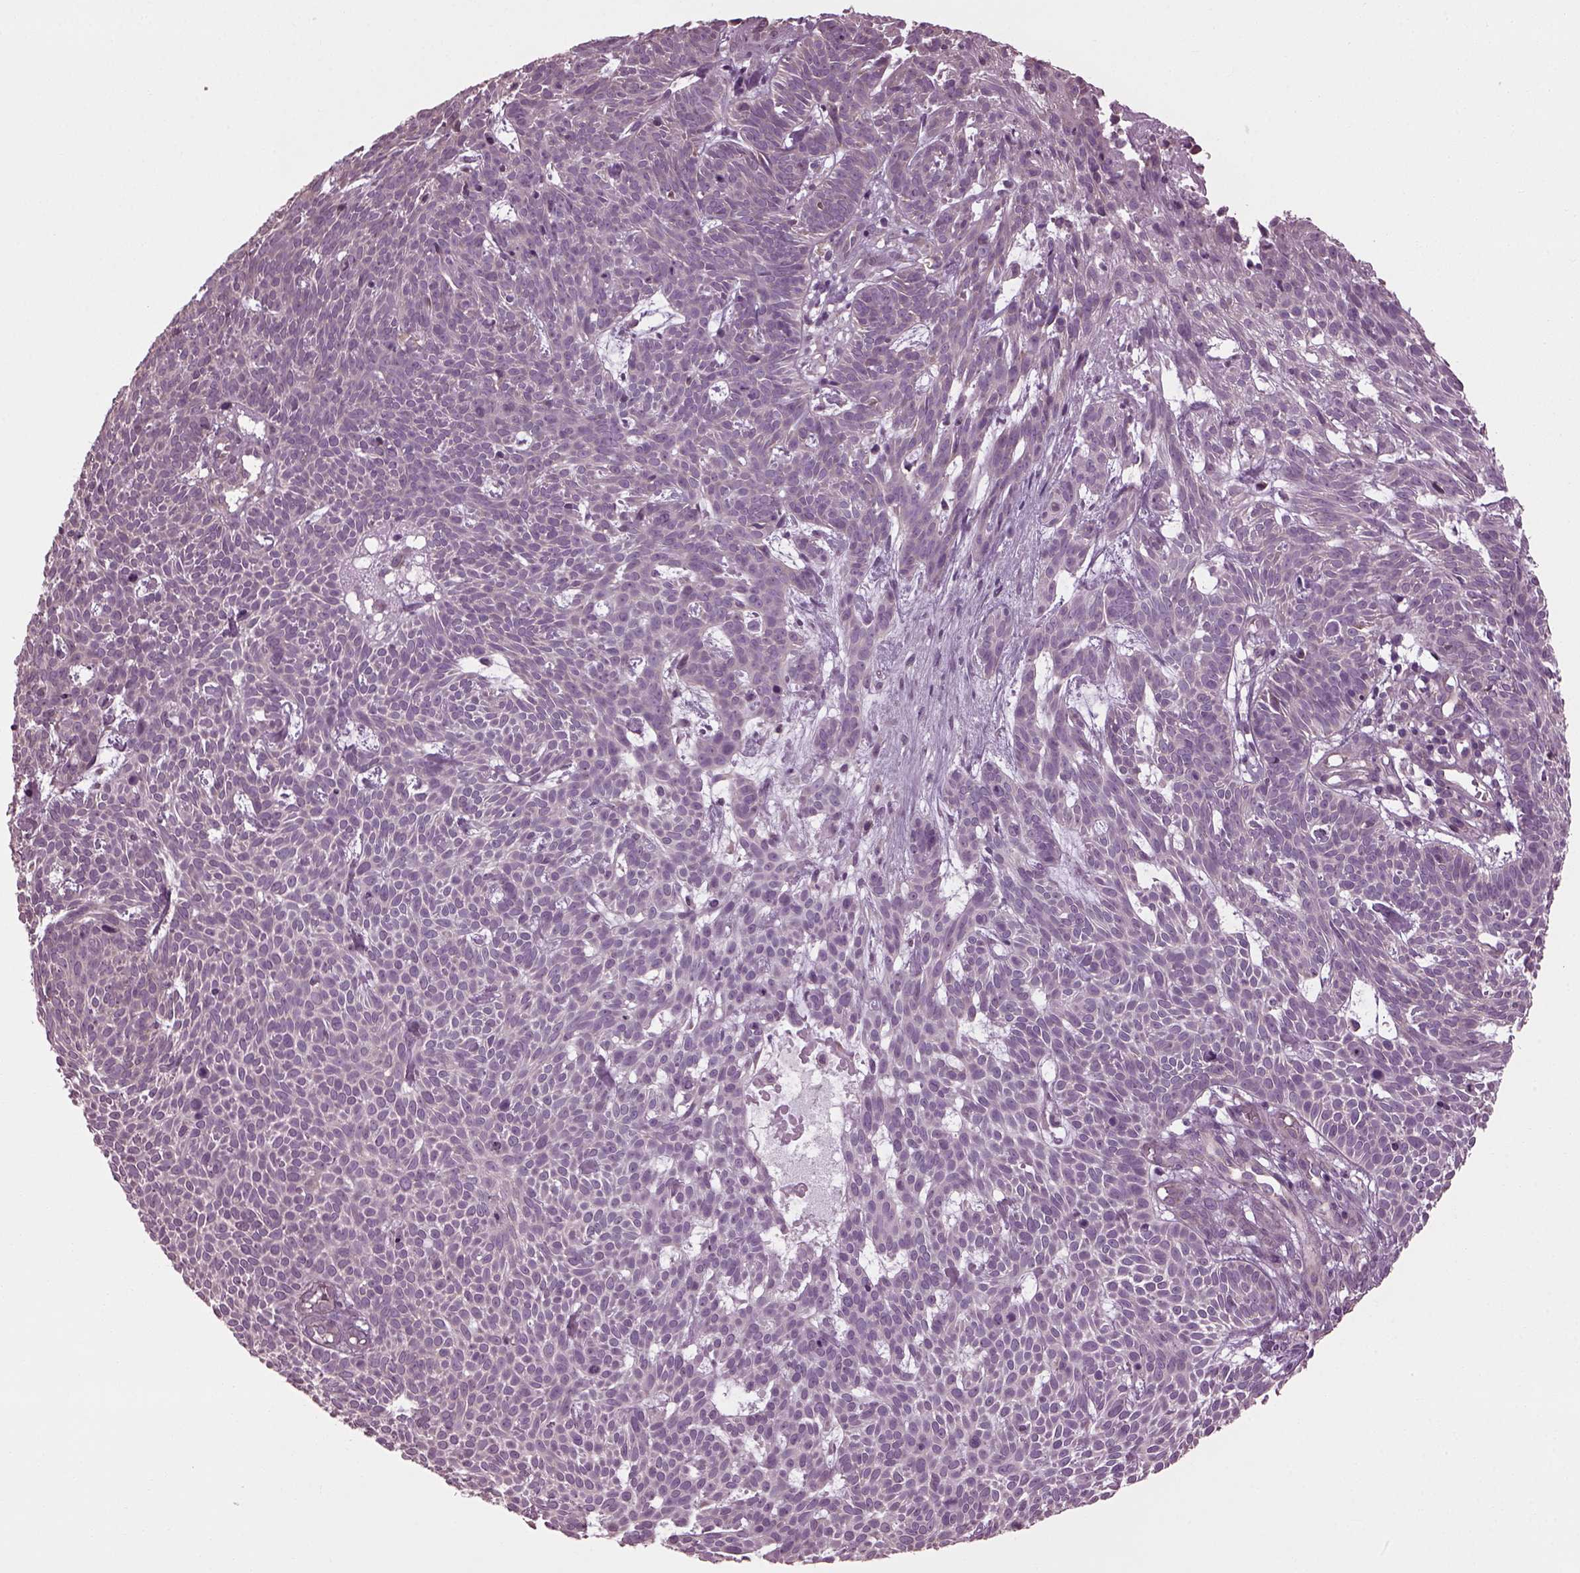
{"staining": {"intensity": "negative", "quantity": "none", "location": "none"}, "tissue": "skin cancer", "cell_type": "Tumor cells", "image_type": "cancer", "snomed": [{"axis": "morphology", "description": "Basal cell carcinoma"}, {"axis": "topography", "description": "Skin"}], "caption": "Human skin basal cell carcinoma stained for a protein using immunohistochemistry shows no positivity in tumor cells.", "gene": "CABP5", "patient": {"sex": "male", "age": 59}}